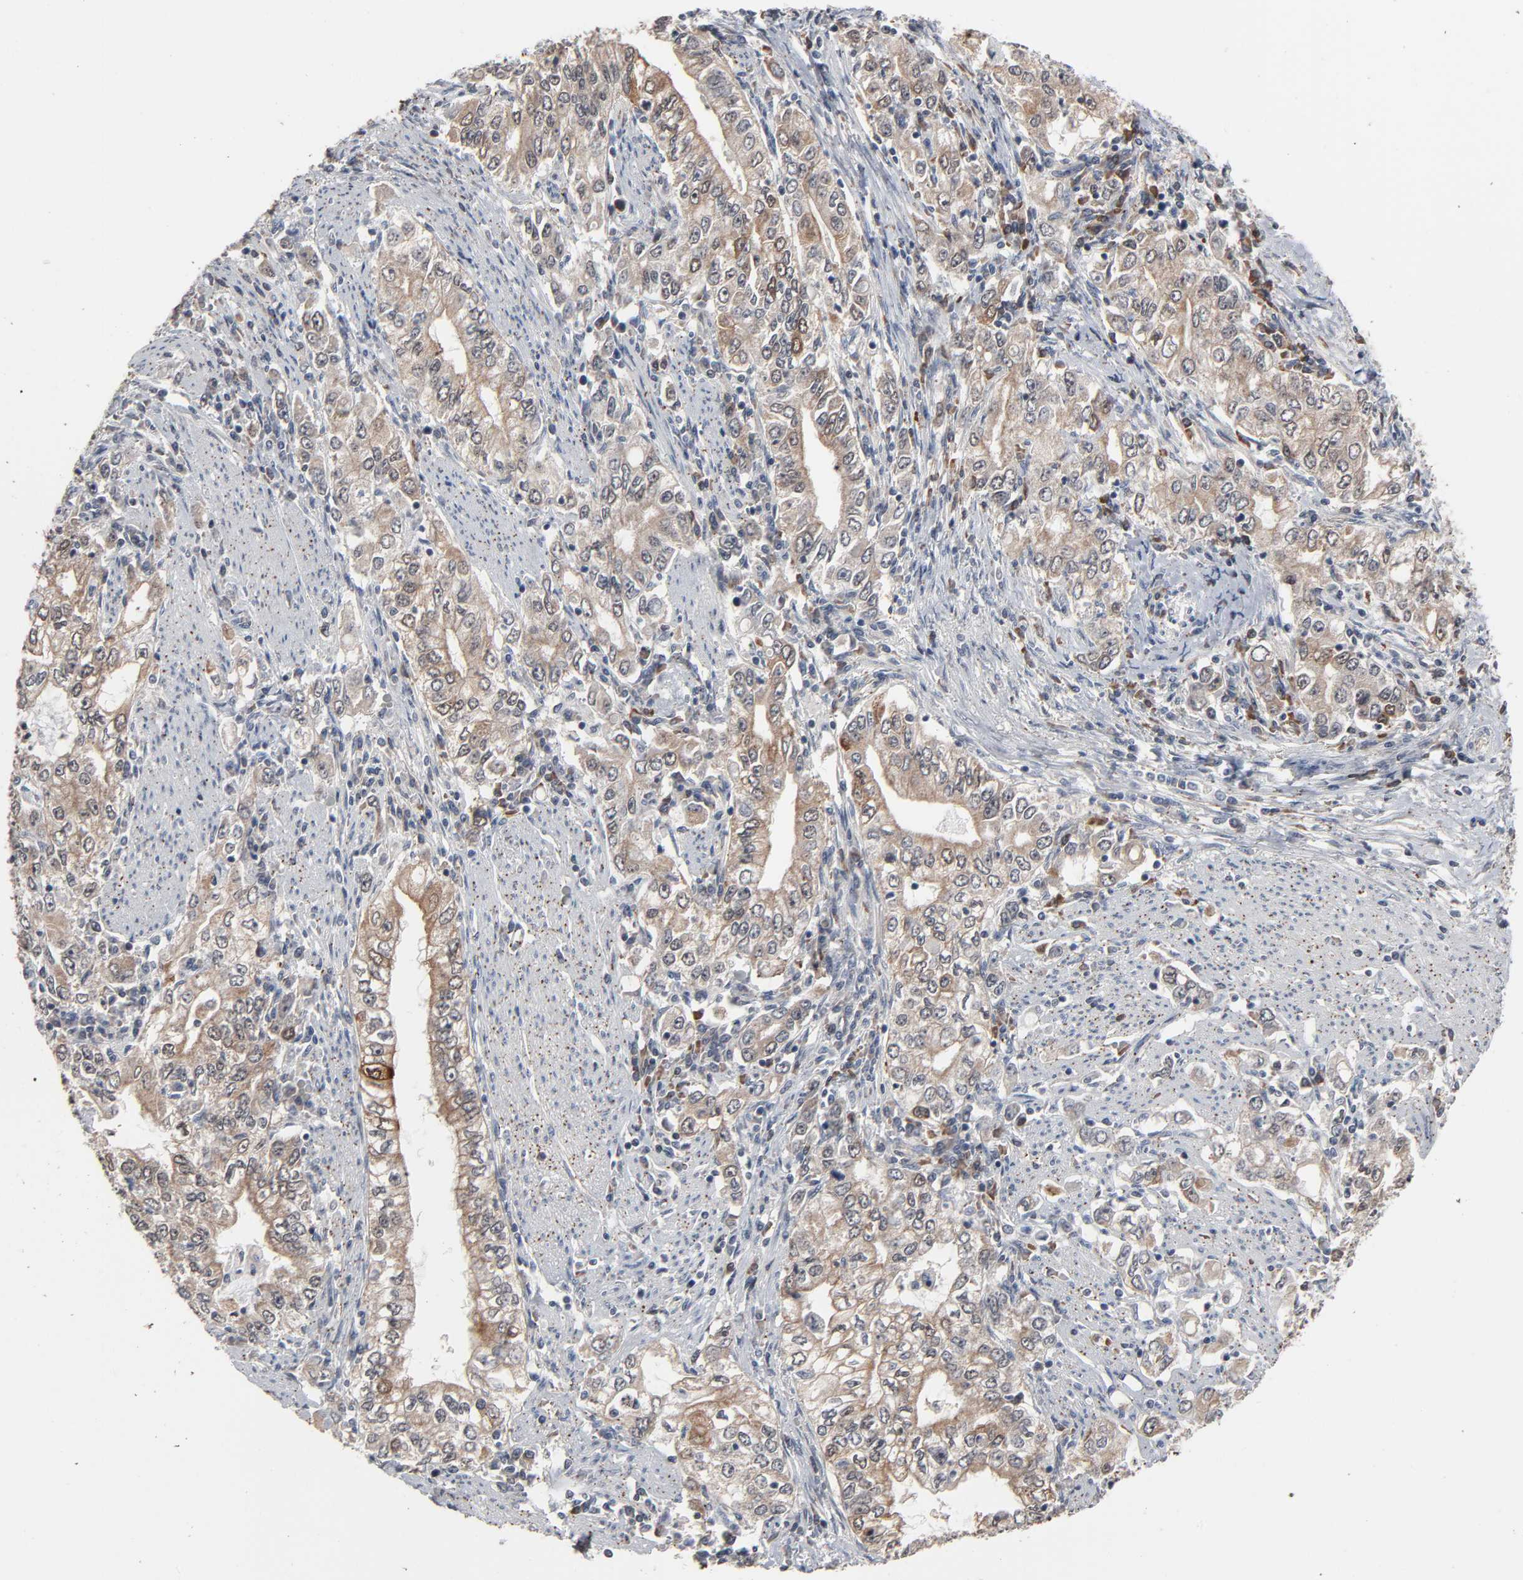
{"staining": {"intensity": "moderate", "quantity": ">75%", "location": "cytoplasmic/membranous"}, "tissue": "stomach cancer", "cell_type": "Tumor cells", "image_type": "cancer", "snomed": [{"axis": "morphology", "description": "Adenocarcinoma, NOS"}, {"axis": "topography", "description": "Stomach, lower"}], "caption": "The image exhibits staining of adenocarcinoma (stomach), revealing moderate cytoplasmic/membranous protein staining (brown color) within tumor cells.", "gene": "ZNF419", "patient": {"sex": "female", "age": 72}}